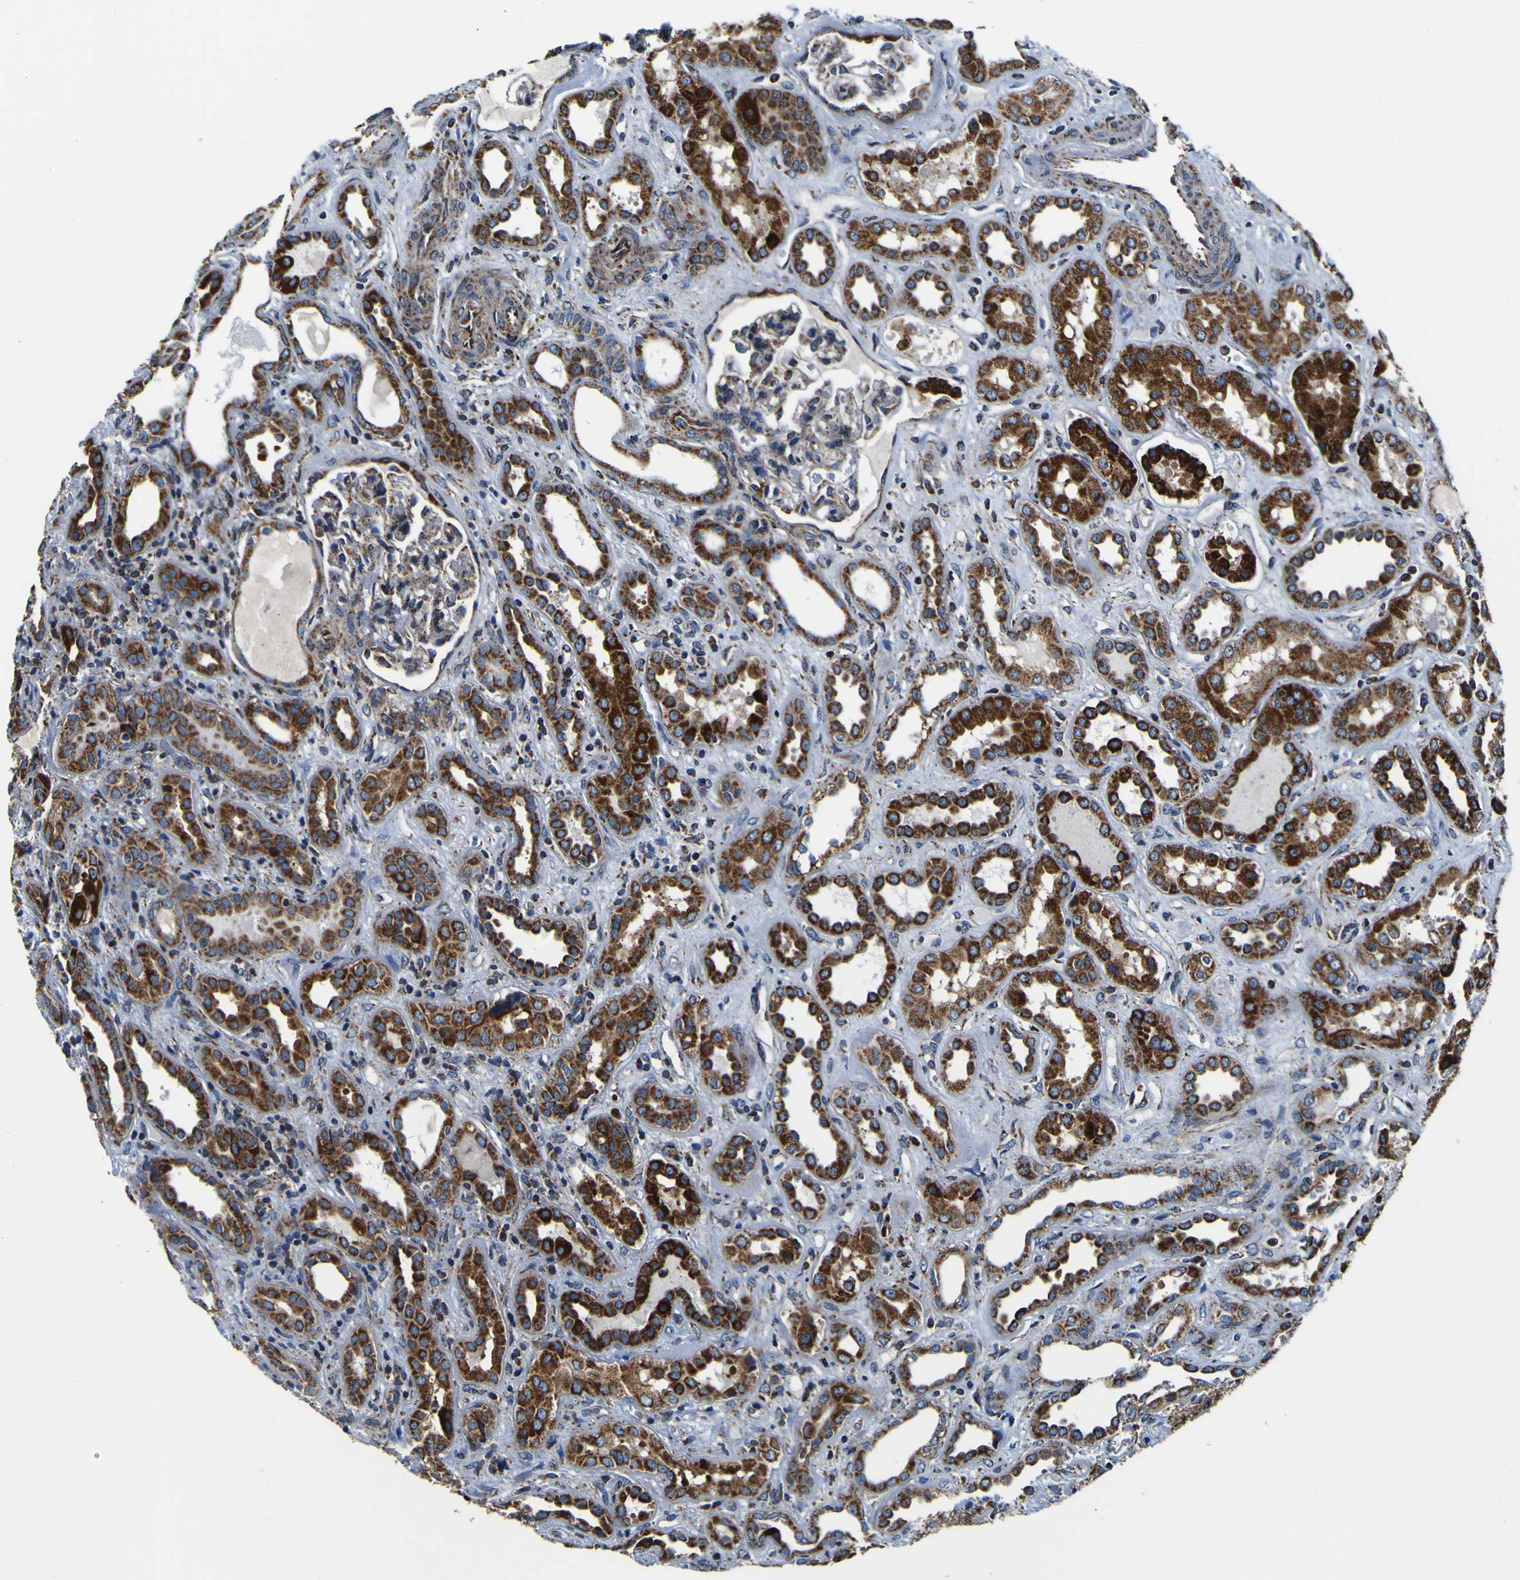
{"staining": {"intensity": "moderate", "quantity": "25%-75%", "location": "cytoplasmic/membranous"}, "tissue": "kidney", "cell_type": "Cells in glomeruli", "image_type": "normal", "snomed": [{"axis": "morphology", "description": "Normal tissue, NOS"}, {"axis": "topography", "description": "Kidney"}], "caption": "IHC of unremarkable kidney shows medium levels of moderate cytoplasmic/membranous positivity in about 25%-75% of cells in glomeruli. The staining is performed using DAB (3,3'-diaminobenzidine) brown chromogen to label protein expression. The nuclei are counter-stained blue using hematoxylin.", "gene": "PTRH2", "patient": {"sex": "male", "age": 59}}